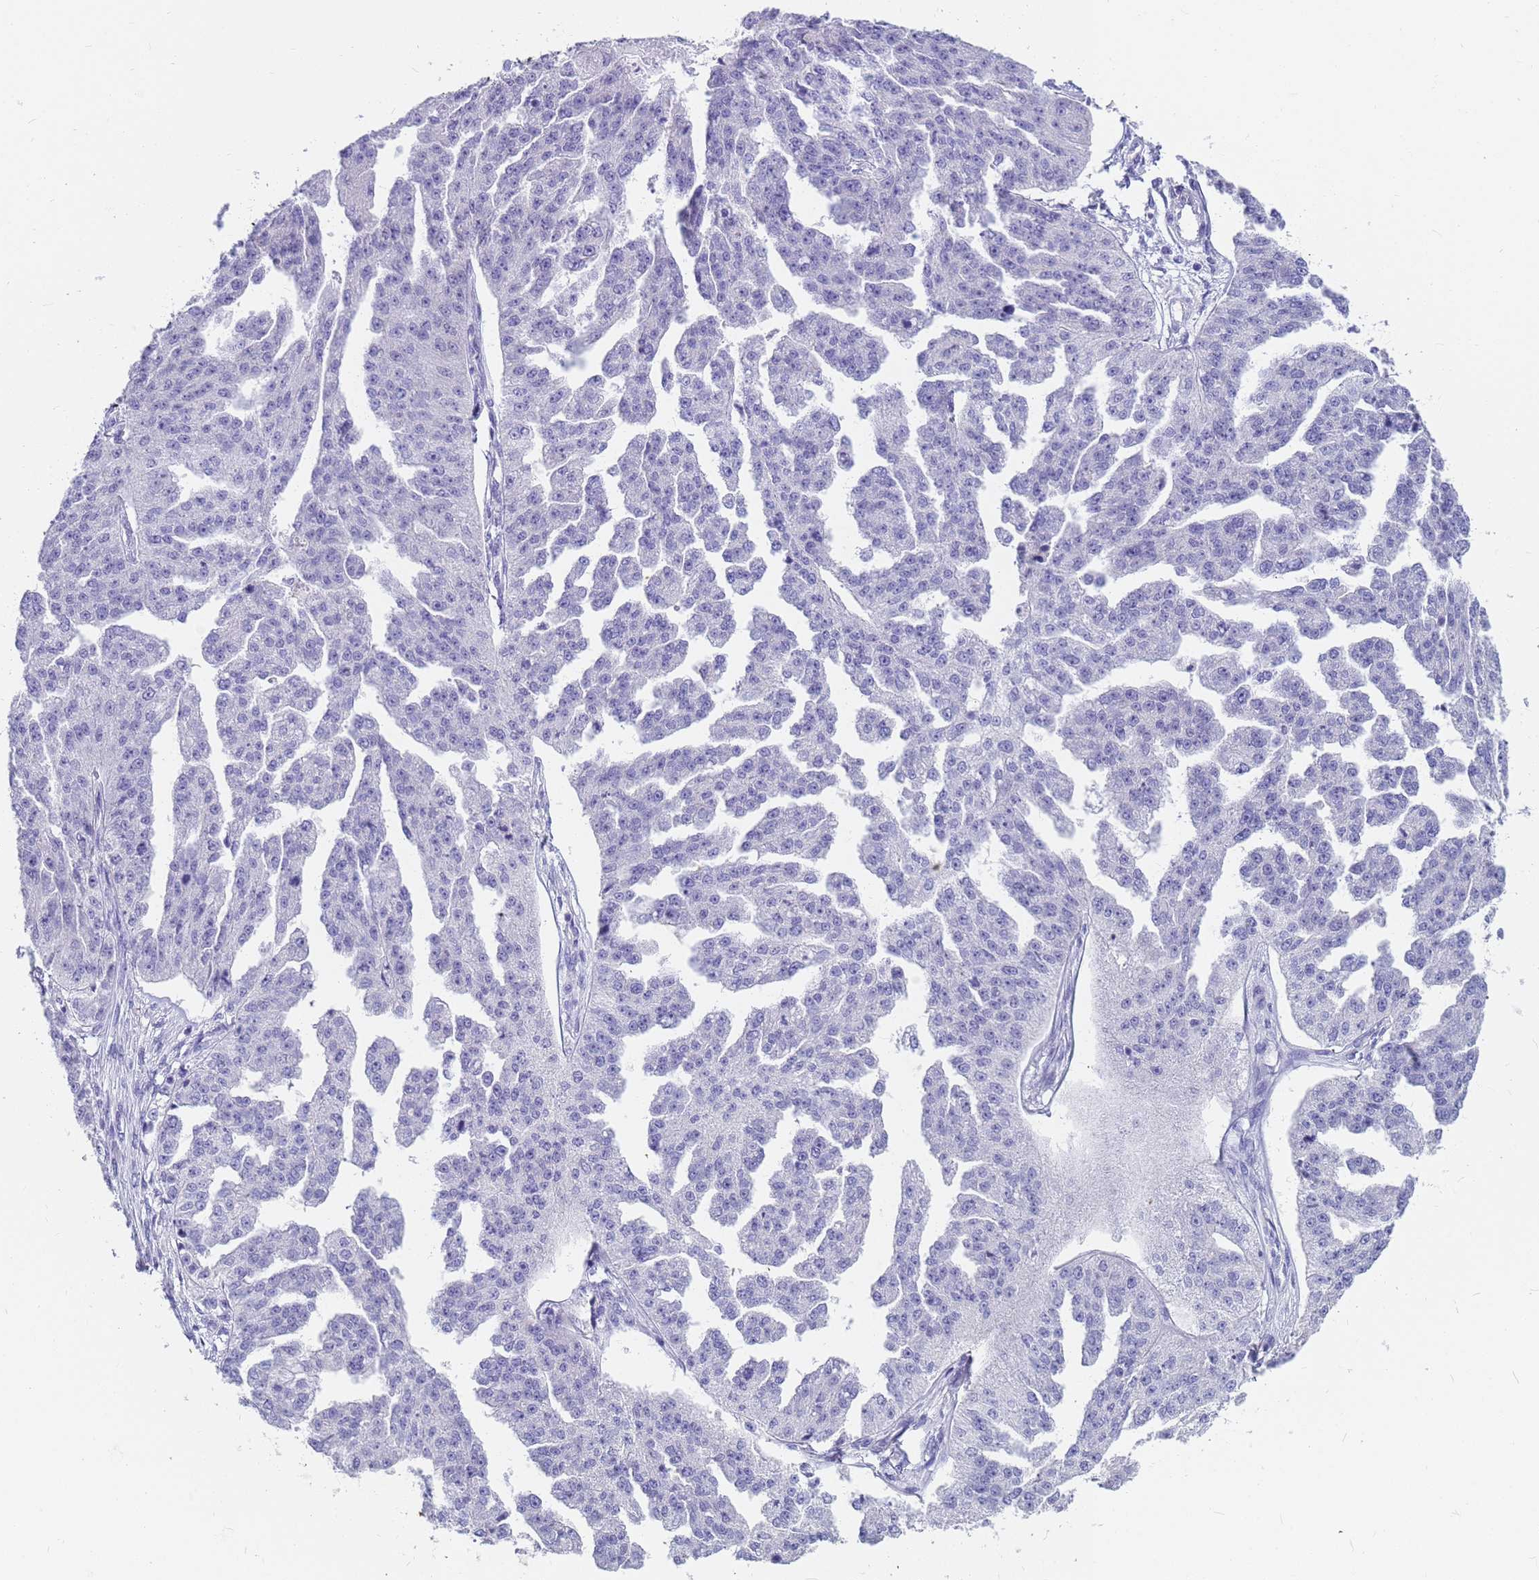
{"staining": {"intensity": "negative", "quantity": "none", "location": "none"}, "tissue": "ovarian cancer", "cell_type": "Tumor cells", "image_type": "cancer", "snomed": [{"axis": "morphology", "description": "Cystadenocarcinoma, serous, NOS"}, {"axis": "topography", "description": "Ovary"}], "caption": "Protein analysis of ovarian cancer (serous cystadenocarcinoma) exhibits no significant expression in tumor cells.", "gene": "RNASE2", "patient": {"sex": "female", "age": 58}}